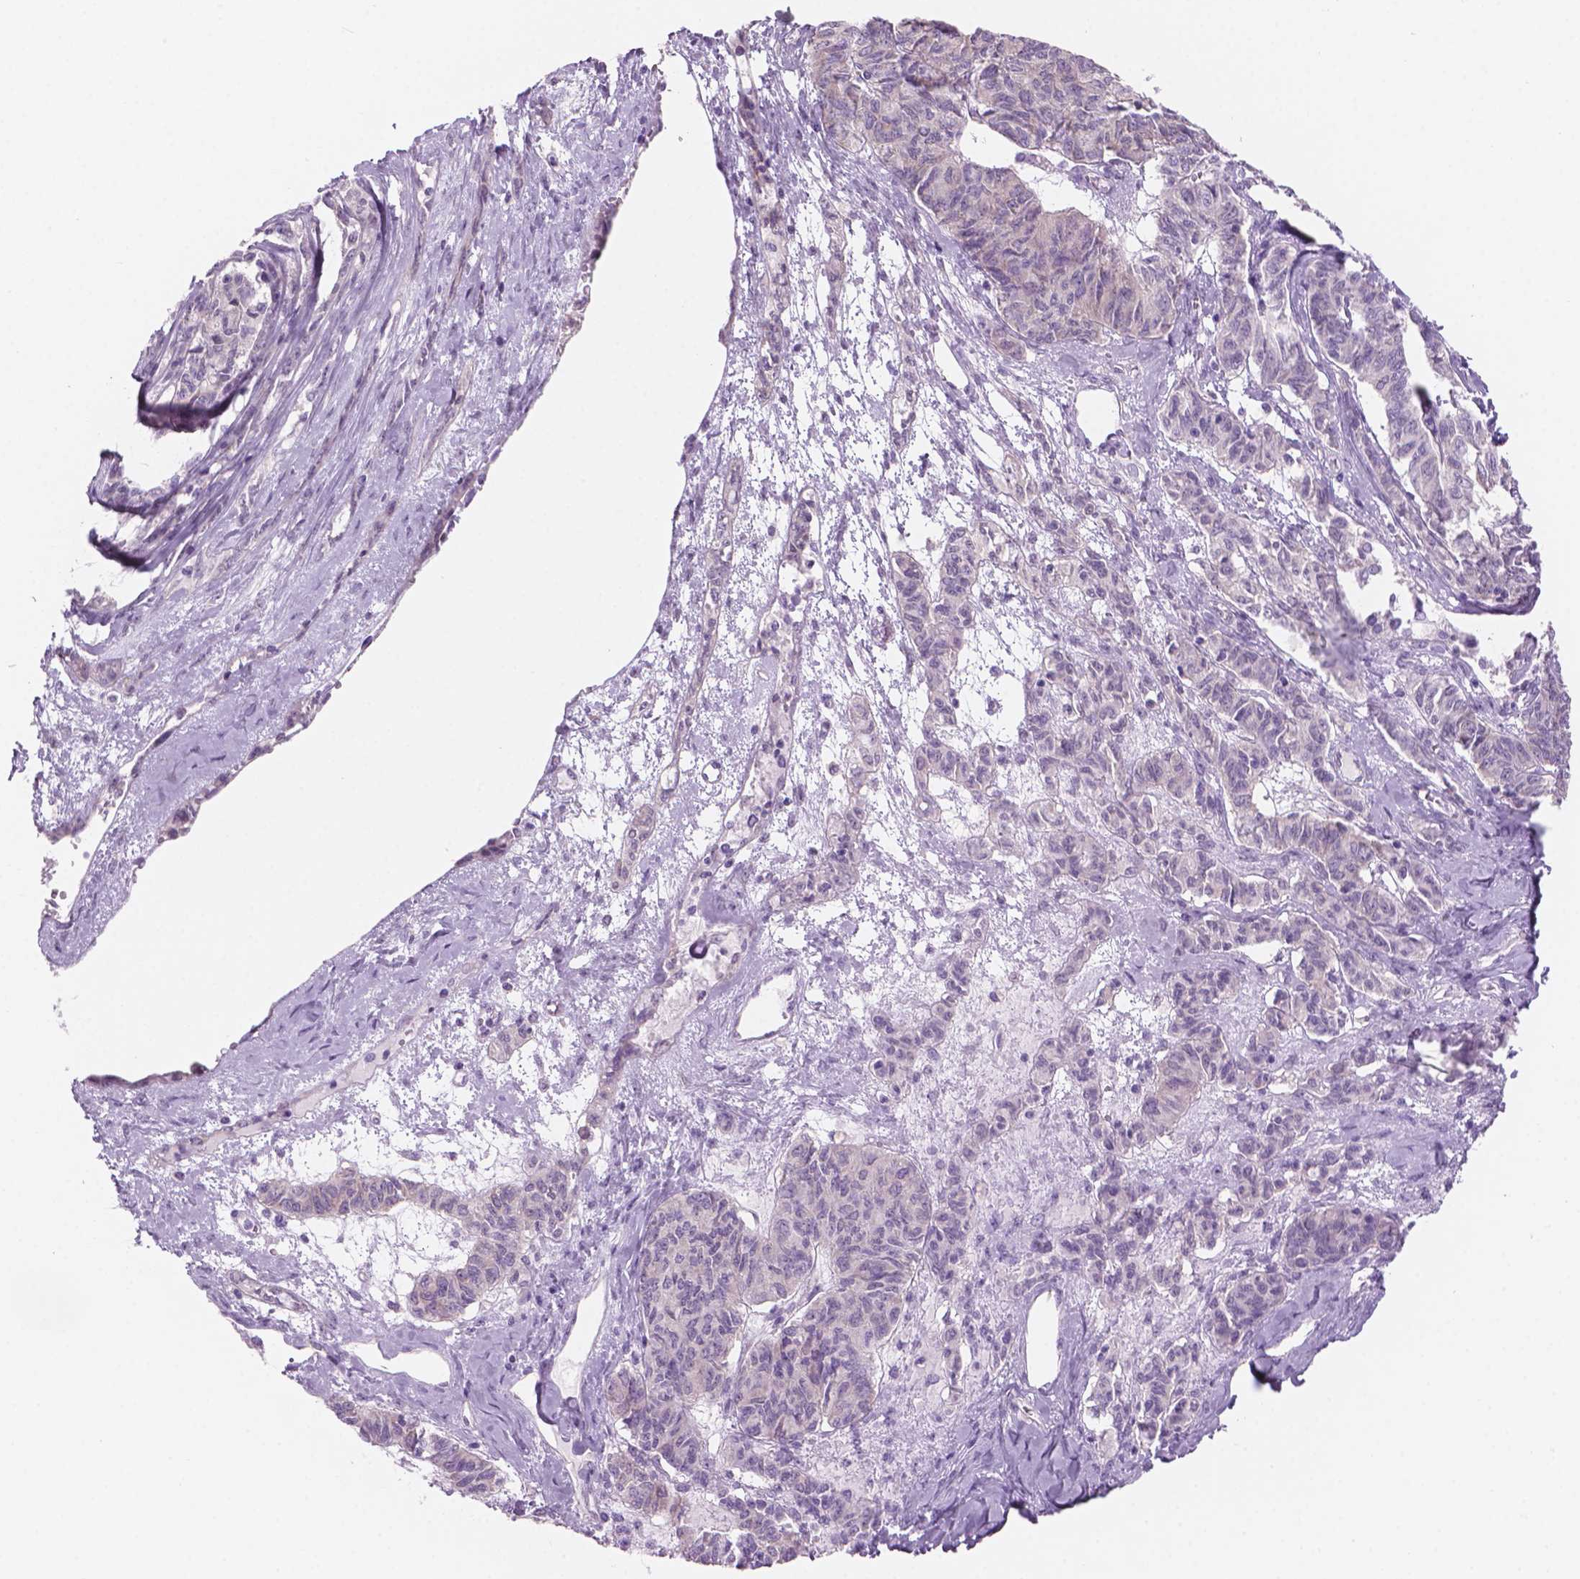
{"staining": {"intensity": "negative", "quantity": "none", "location": "none"}, "tissue": "ovarian cancer", "cell_type": "Tumor cells", "image_type": "cancer", "snomed": [{"axis": "morphology", "description": "Carcinoma, endometroid"}, {"axis": "topography", "description": "Ovary"}], "caption": "High power microscopy image of an immunohistochemistry micrograph of ovarian cancer (endometroid carcinoma), revealing no significant positivity in tumor cells.", "gene": "ENSG00000187186", "patient": {"sex": "female", "age": 80}}